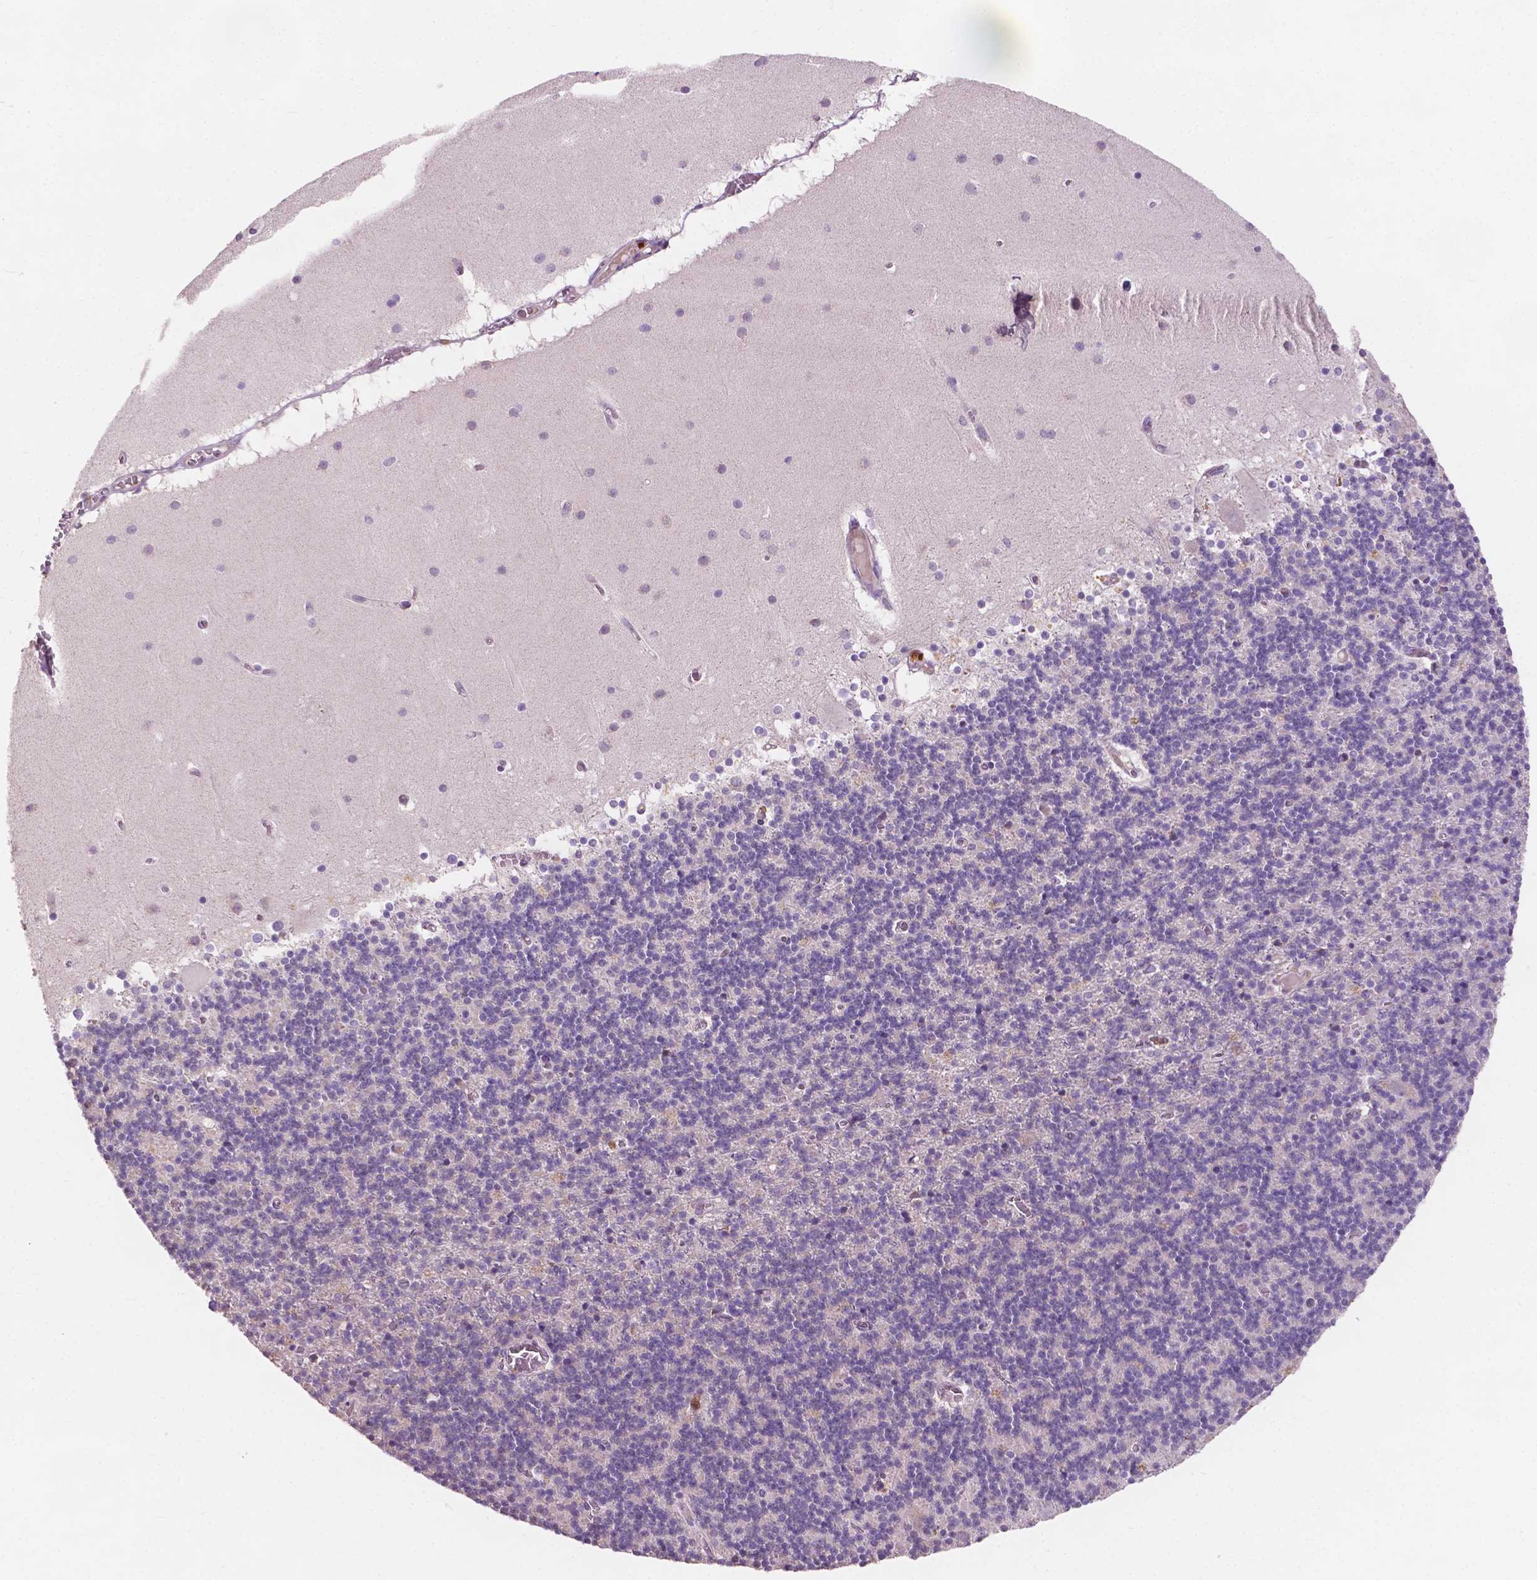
{"staining": {"intensity": "negative", "quantity": "none", "location": "none"}, "tissue": "cerebellum", "cell_type": "Cells in granular layer", "image_type": "normal", "snomed": [{"axis": "morphology", "description": "Normal tissue, NOS"}, {"axis": "topography", "description": "Cerebellum"}], "caption": "Cells in granular layer show no significant protein staining in benign cerebellum. (Stains: DAB immunohistochemistry (IHC) with hematoxylin counter stain, Microscopy: brightfield microscopy at high magnification).", "gene": "IREB2", "patient": {"sex": "male", "age": 70}}